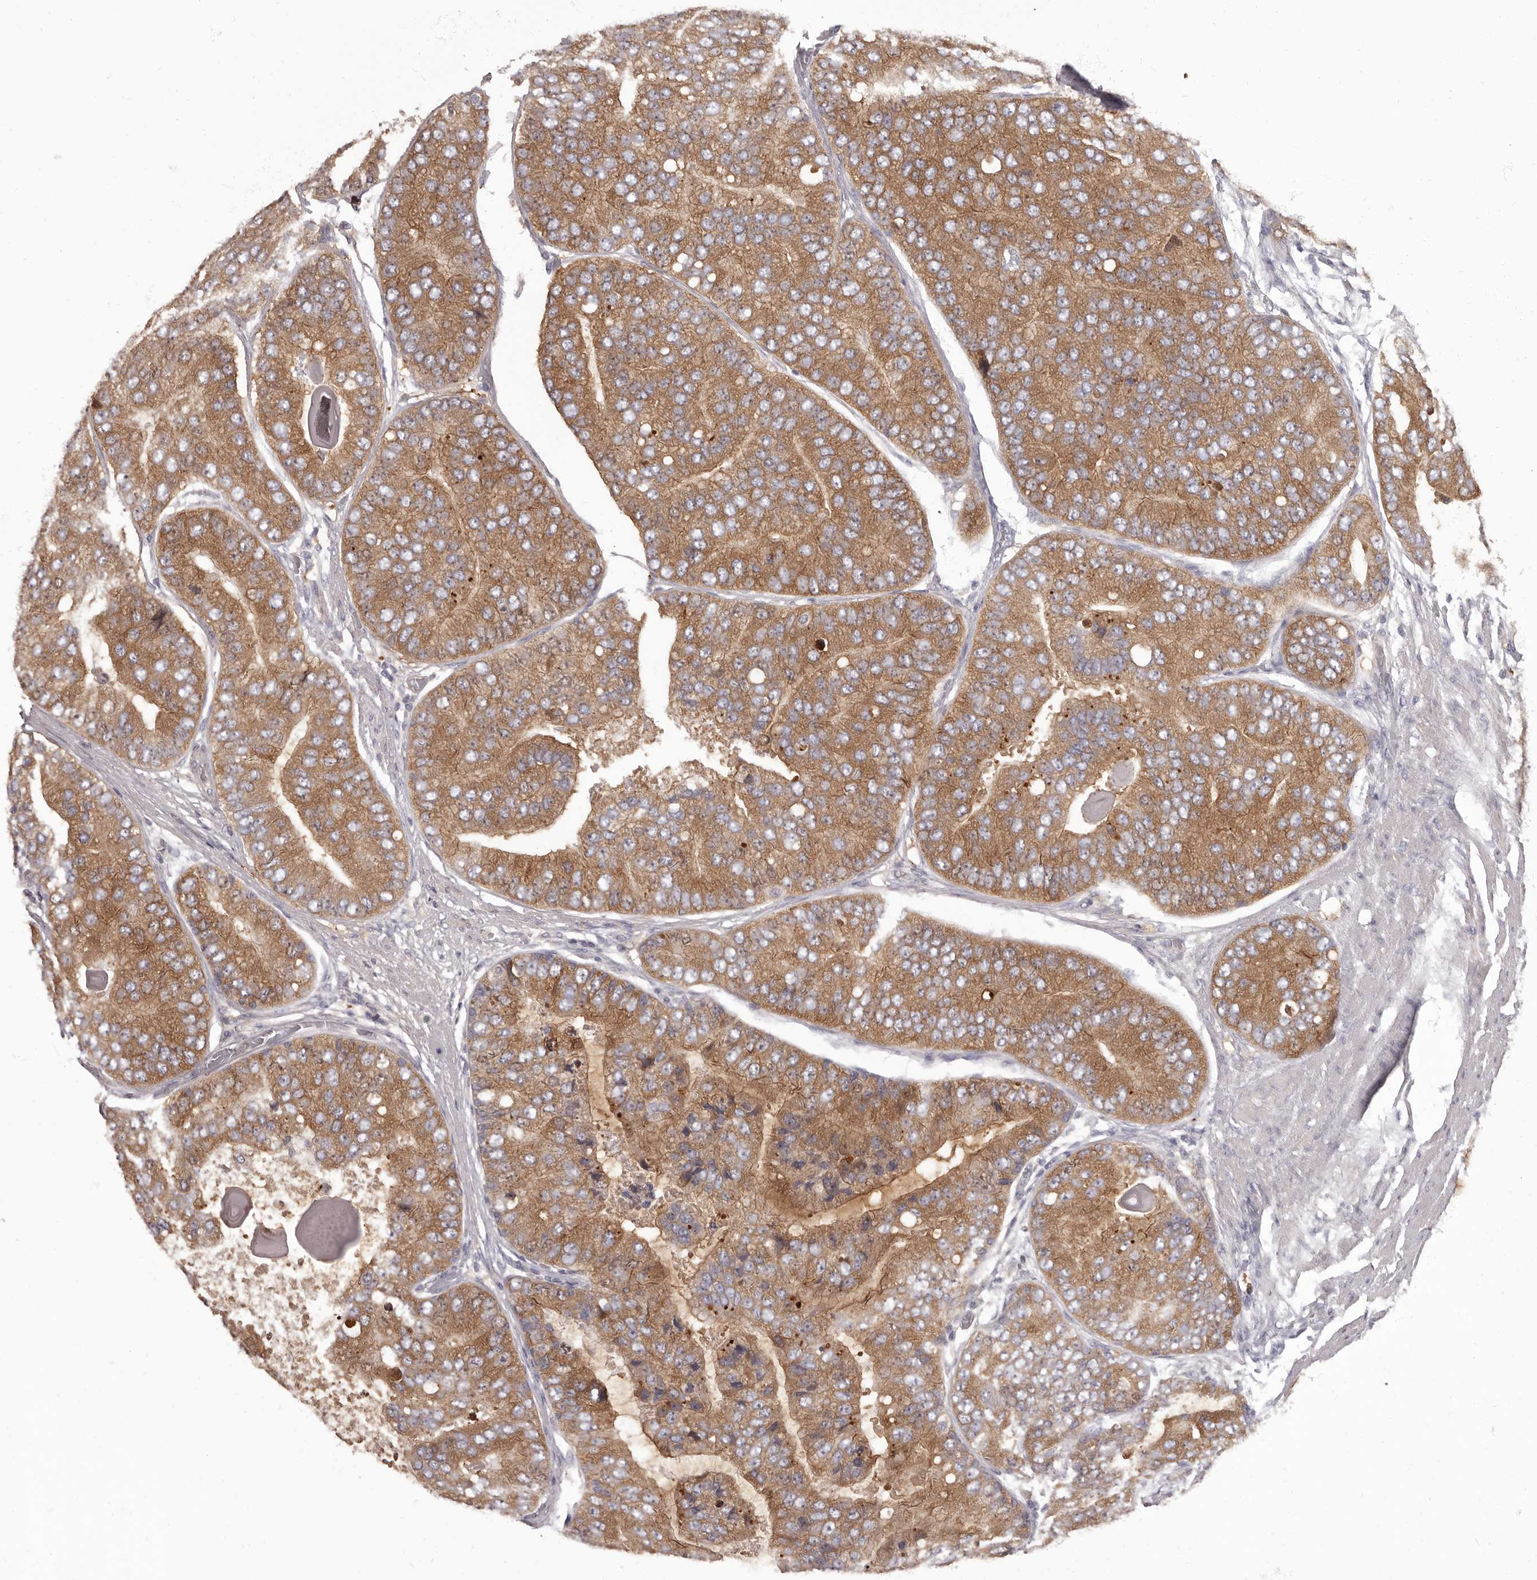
{"staining": {"intensity": "moderate", "quantity": ">75%", "location": "cytoplasmic/membranous"}, "tissue": "prostate cancer", "cell_type": "Tumor cells", "image_type": "cancer", "snomed": [{"axis": "morphology", "description": "Adenocarcinoma, High grade"}, {"axis": "topography", "description": "Prostate"}], "caption": "Protein staining shows moderate cytoplasmic/membranous positivity in about >75% of tumor cells in high-grade adenocarcinoma (prostate).", "gene": "APEH", "patient": {"sex": "male", "age": 70}}